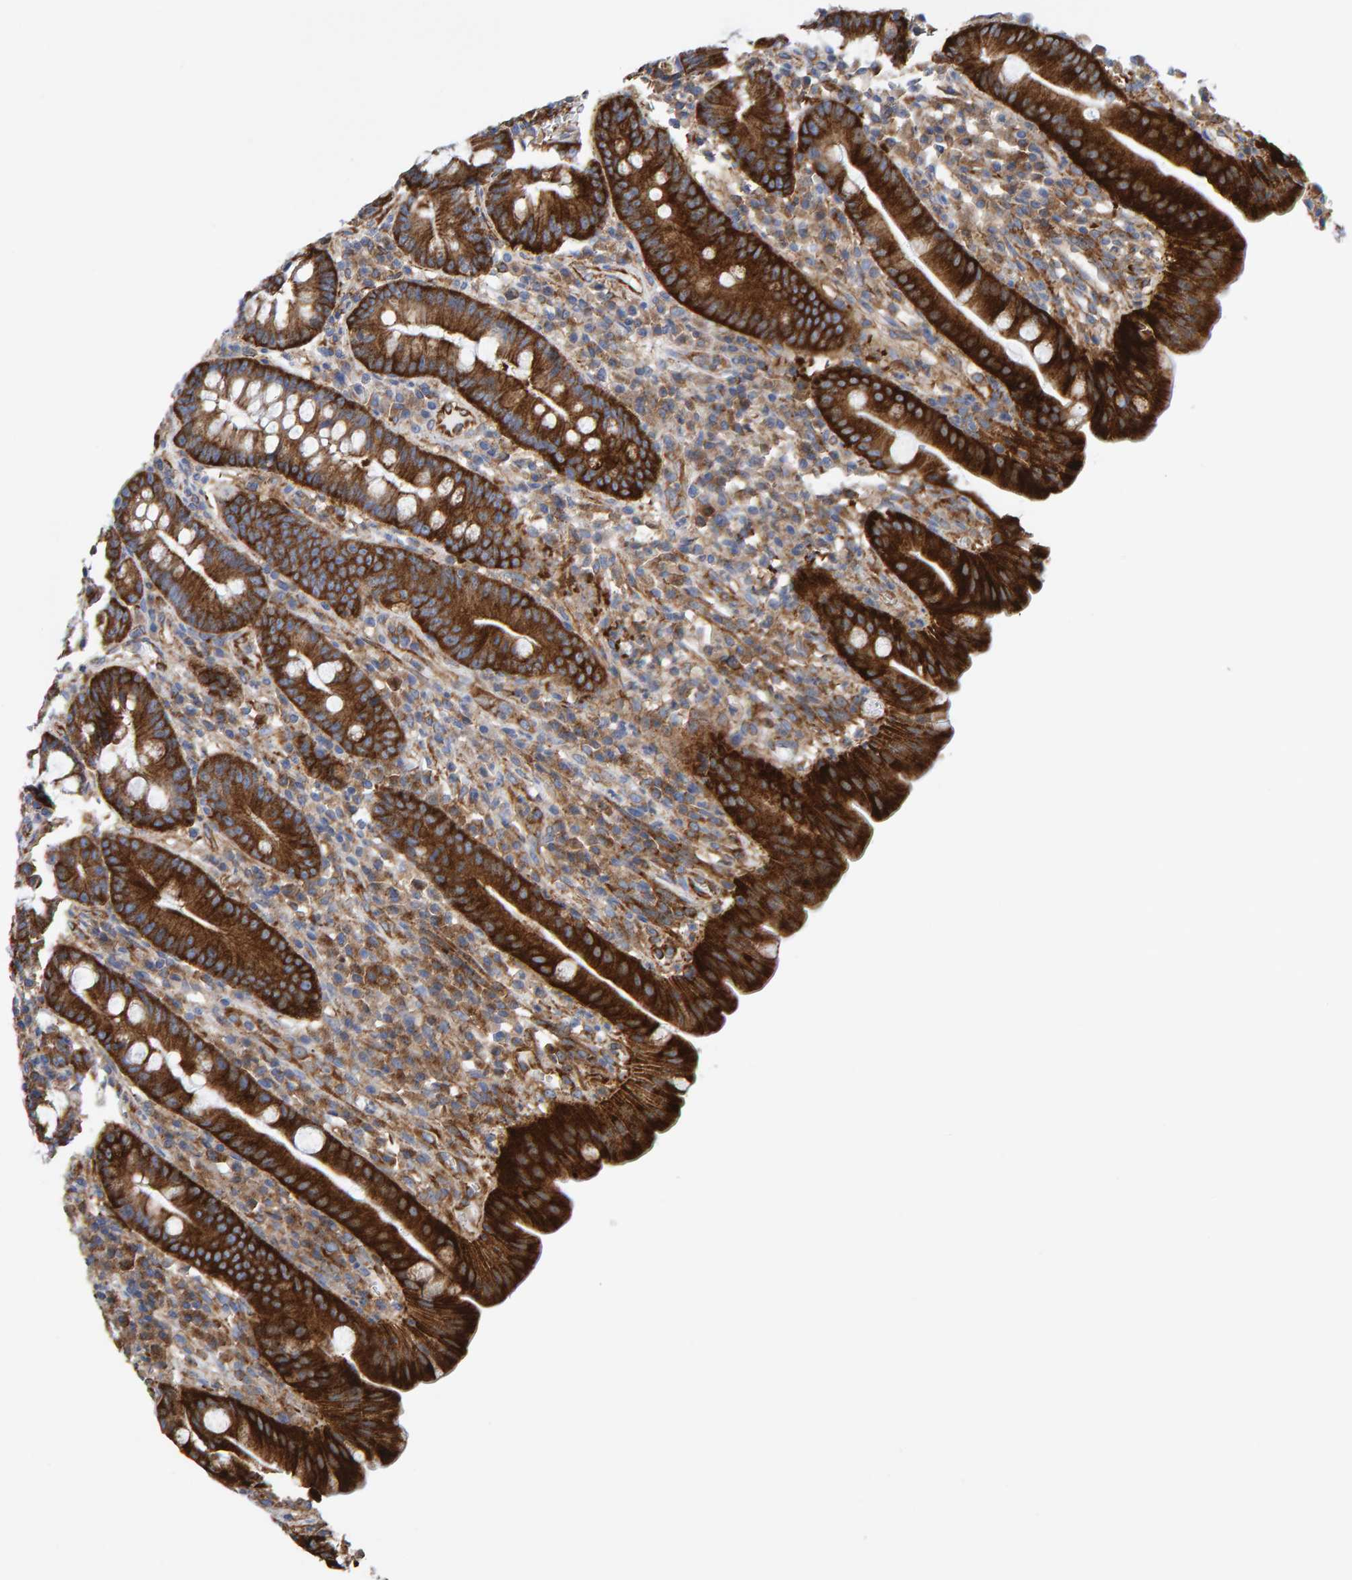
{"staining": {"intensity": "strong", "quantity": ">75%", "location": "cytoplasmic/membranous"}, "tissue": "duodenum", "cell_type": "Glandular cells", "image_type": "normal", "snomed": [{"axis": "morphology", "description": "Normal tissue, NOS"}, {"axis": "topography", "description": "Duodenum"}], "caption": "Immunohistochemistry (IHC) of unremarkable human duodenum exhibits high levels of strong cytoplasmic/membranous expression in approximately >75% of glandular cells.", "gene": "MVP", "patient": {"sex": "male", "age": 50}}